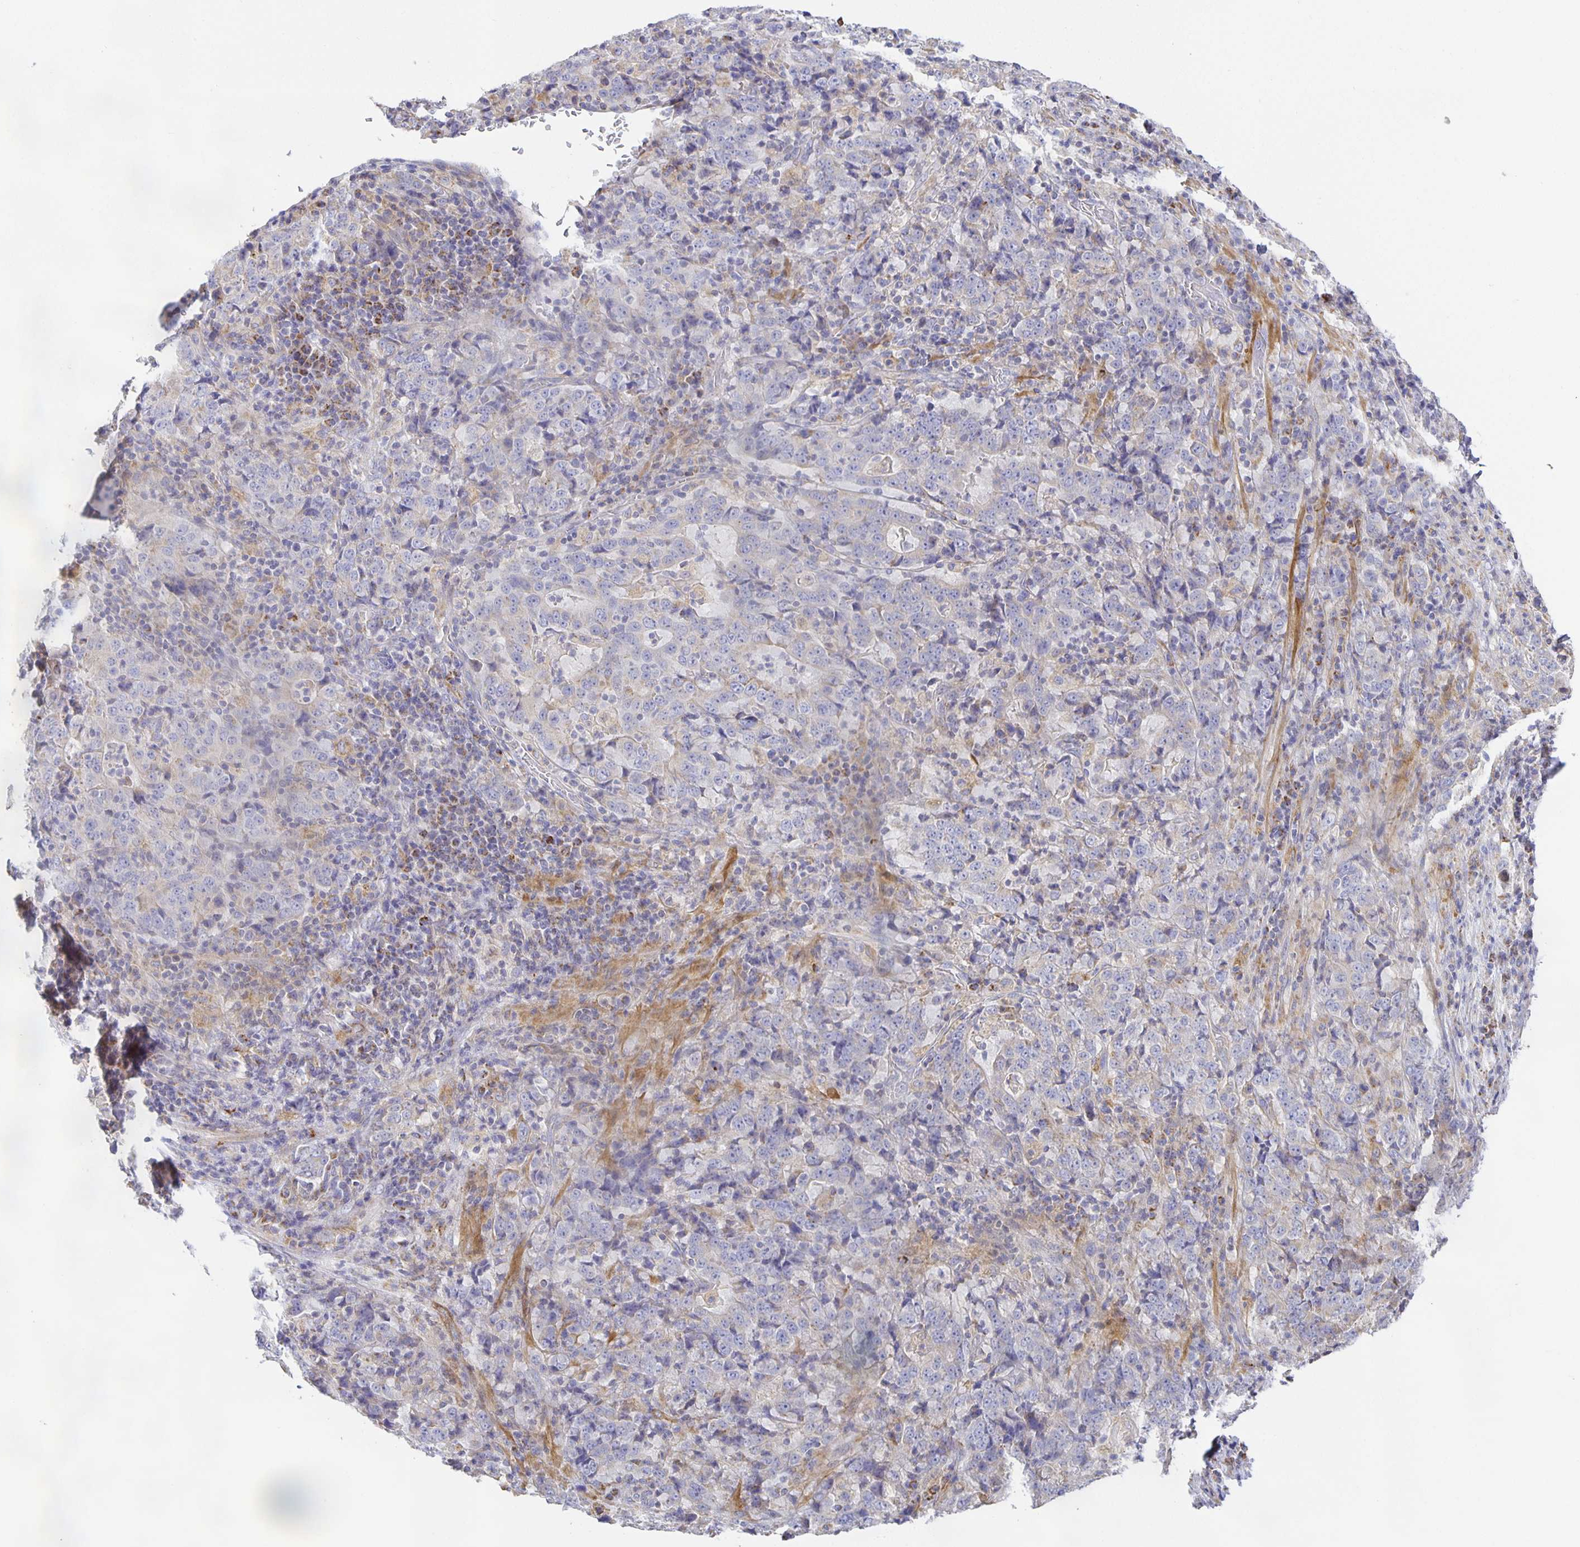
{"staining": {"intensity": "negative", "quantity": "none", "location": "none"}, "tissue": "stomach cancer", "cell_type": "Tumor cells", "image_type": "cancer", "snomed": [{"axis": "morphology", "description": "Normal tissue, NOS"}, {"axis": "morphology", "description": "Adenocarcinoma, NOS"}, {"axis": "topography", "description": "Stomach, upper"}, {"axis": "topography", "description": "Stomach"}], "caption": "Tumor cells are negative for protein expression in human stomach cancer. The staining was performed using DAB to visualize the protein expression in brown, while the nuclei were stained in blue with hematoxylin (Magnification: 20x).", "gene": "FLRT3", "patient": {"sex": "male", "age": 59}}